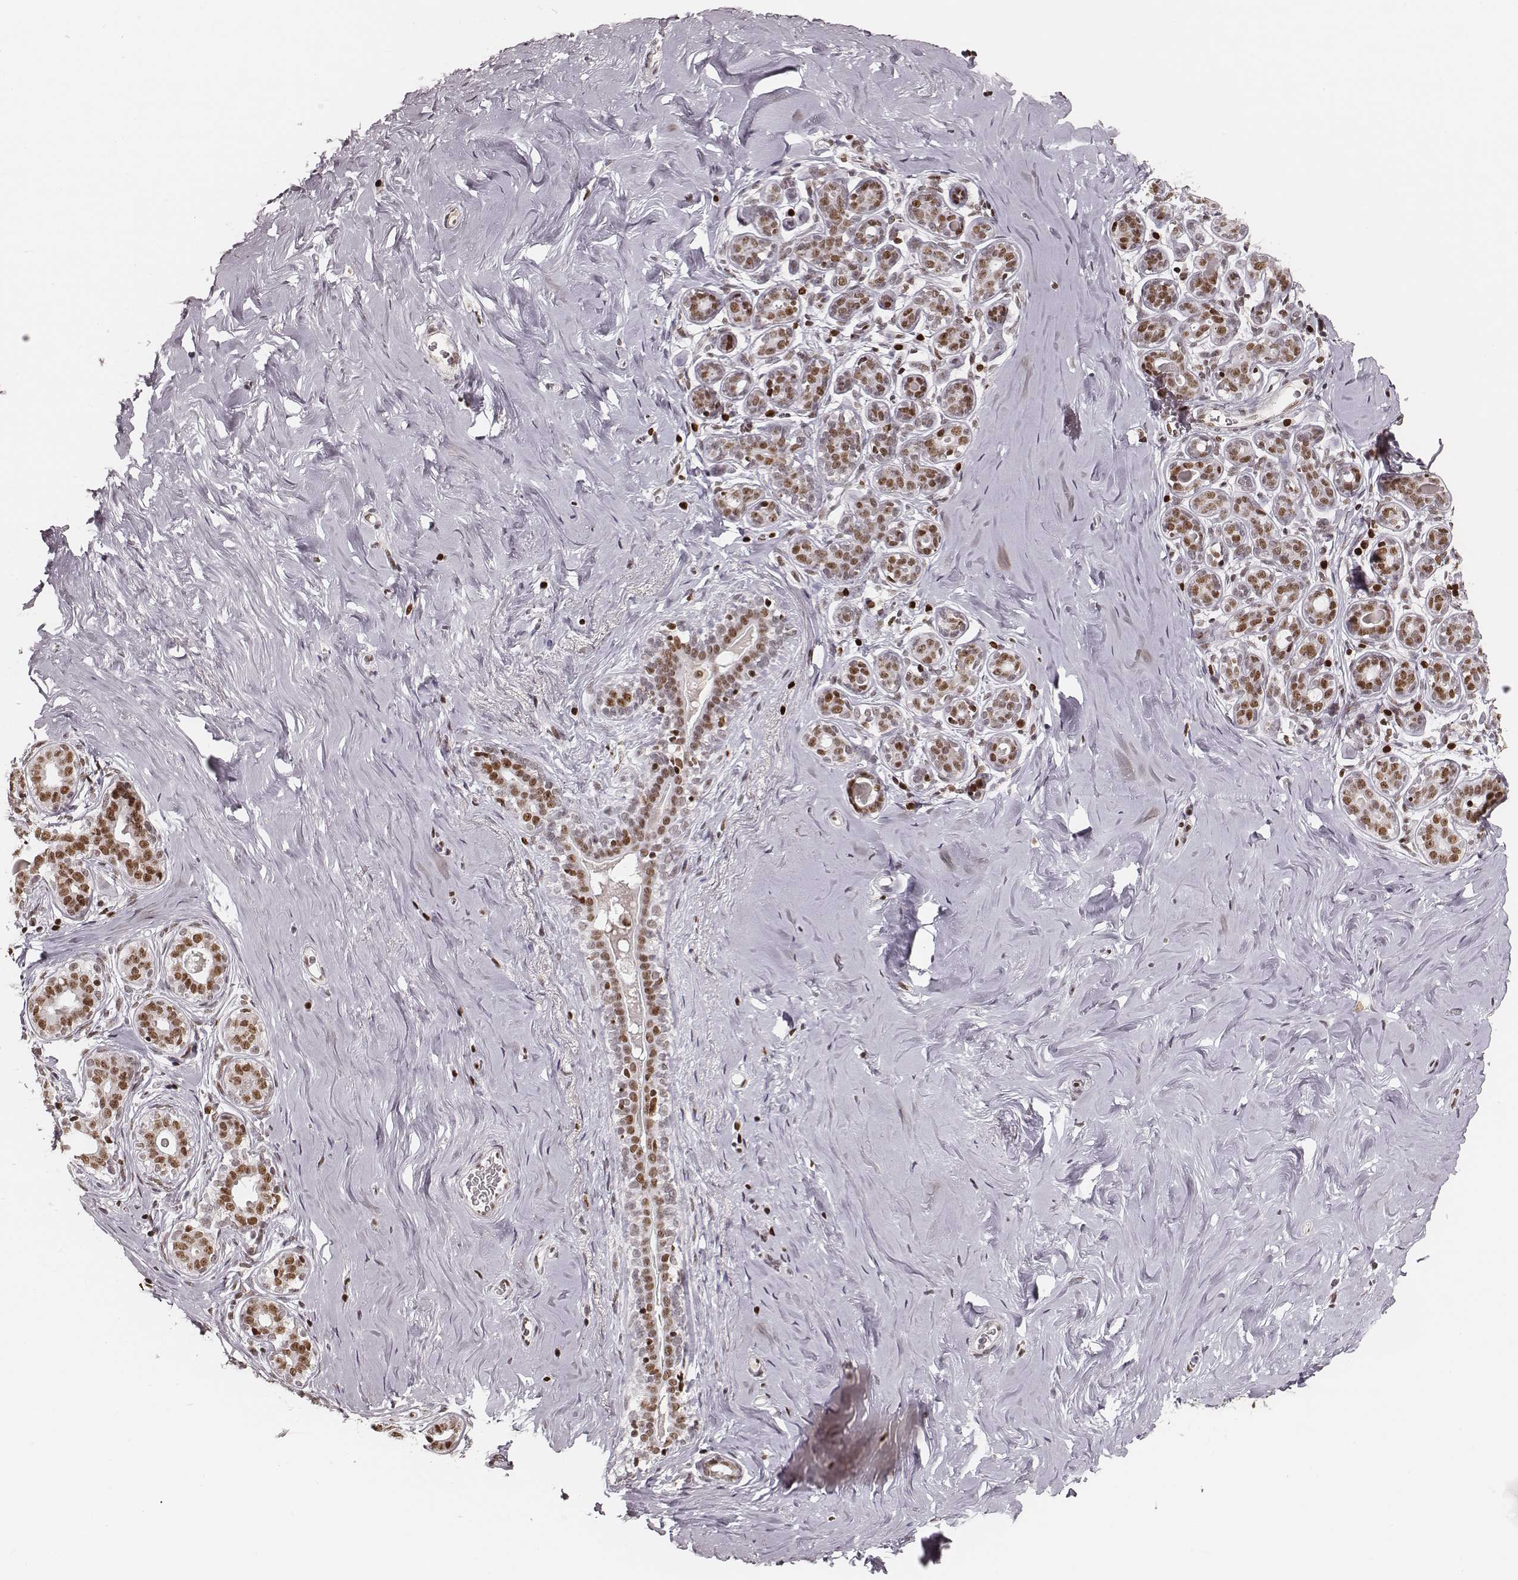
{"staining": {"intensity": "strong", "quantity": ">75%", "location": "nuclear"}, "tissue": "breast", "cell_type": "Adipocytes", "image_type": "normal", "snomed": [{"axis": "morphology", "description": "Normal tissue, NOS"}, {"axis": "topography", "description": "Skin"}, {"axis": "topography", "description": "Breast"}], "caption": "Immunohistochemical staining of normal human breast exhibits high levels of strong nuclear expression in about >75% of adipocytes.", "gene": "PARP1", "patient": {"sex": "female", "age": 43}}